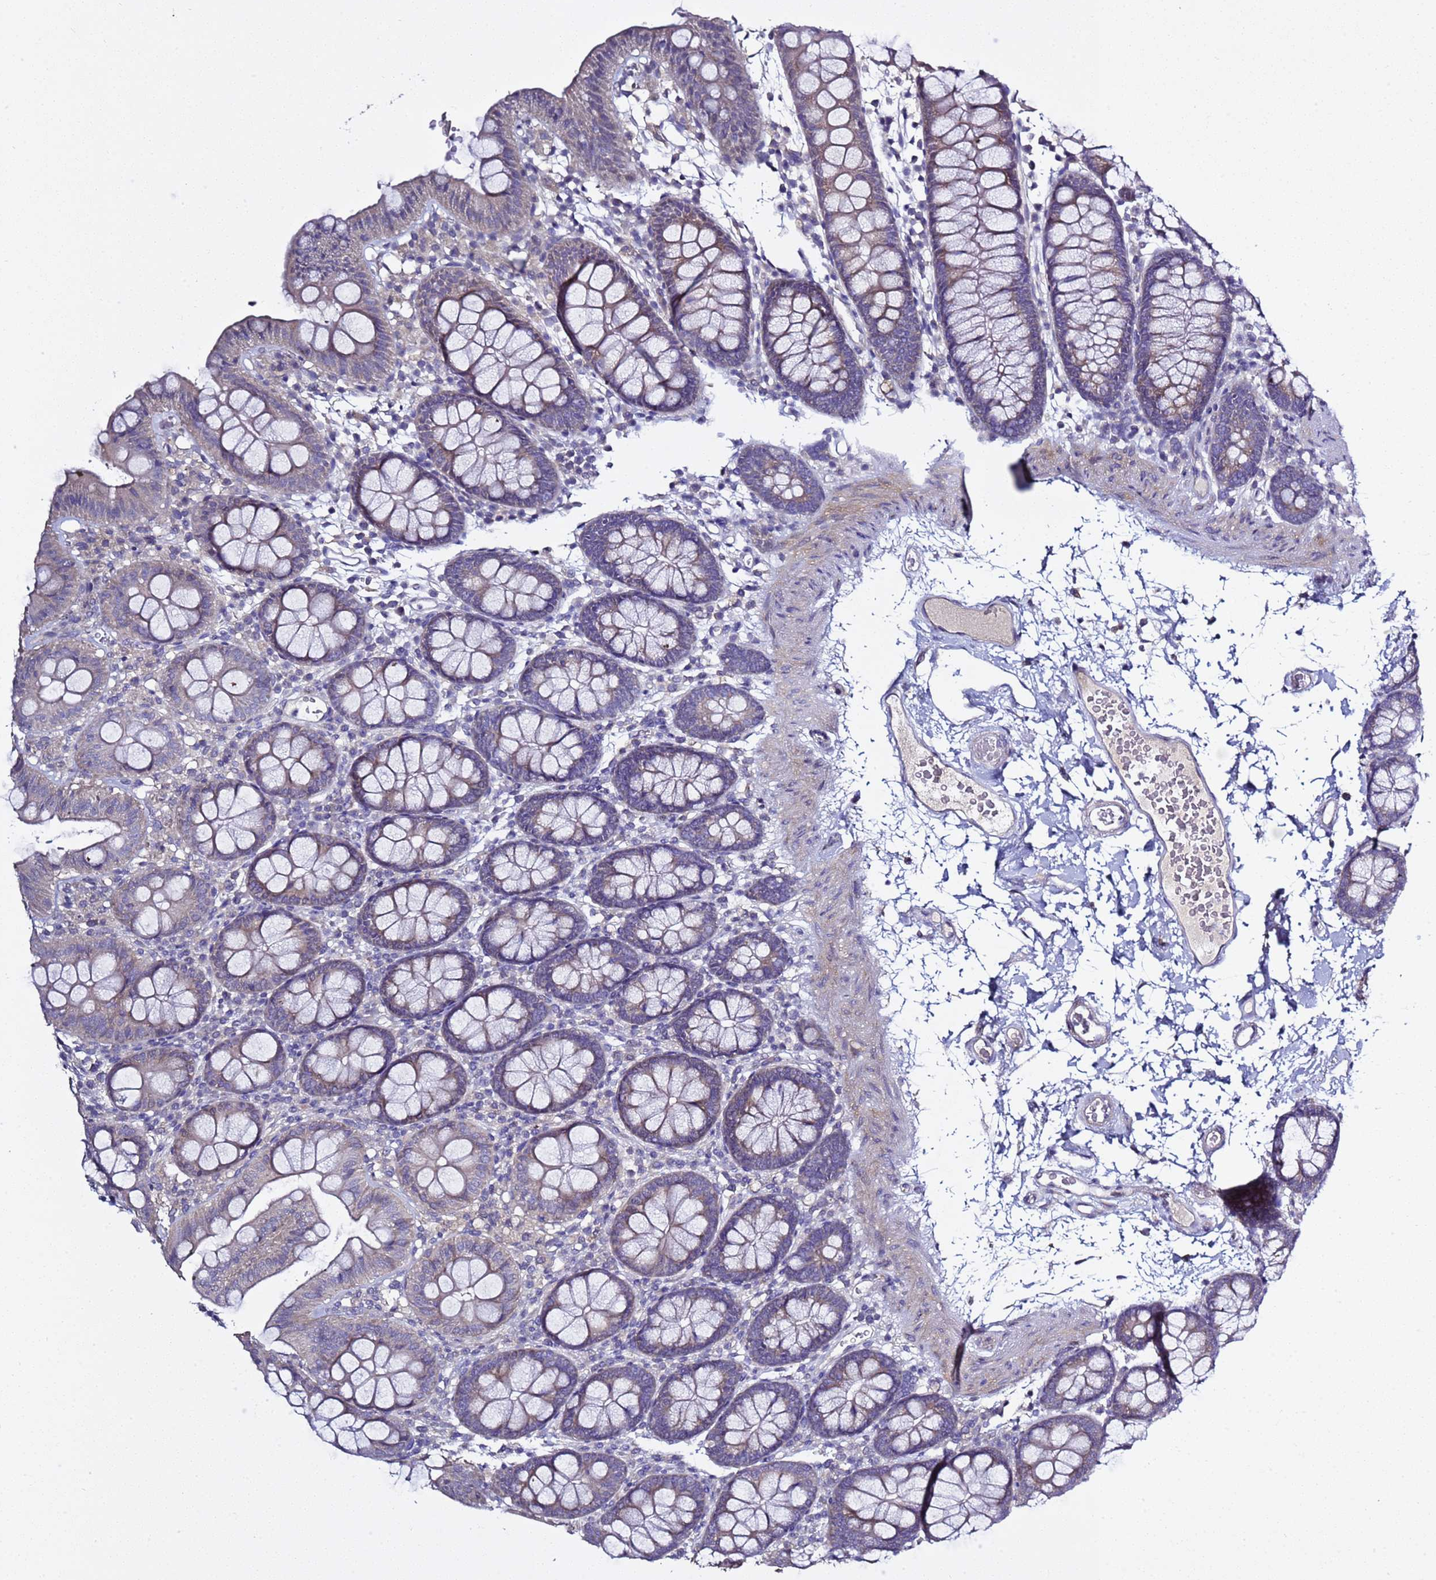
{"staining": {"intensity": "negative", "quantity": "none", "location": "none"}, "tissue": "colon", "cell_type": "Endothelial cells", "image_type": "normal", "snomed": [{"axis": "morphology", "description": "Normal tissue, NOS"}, {"axis": "topography", "description": "Colon"}], "caption": "An immunohistochemistry photomicrograph of benign colon is shown. There is no staining in endothelial cells of colon.", "gene": "RABL2A", "patient": {"sex": "male", "age": 75}}